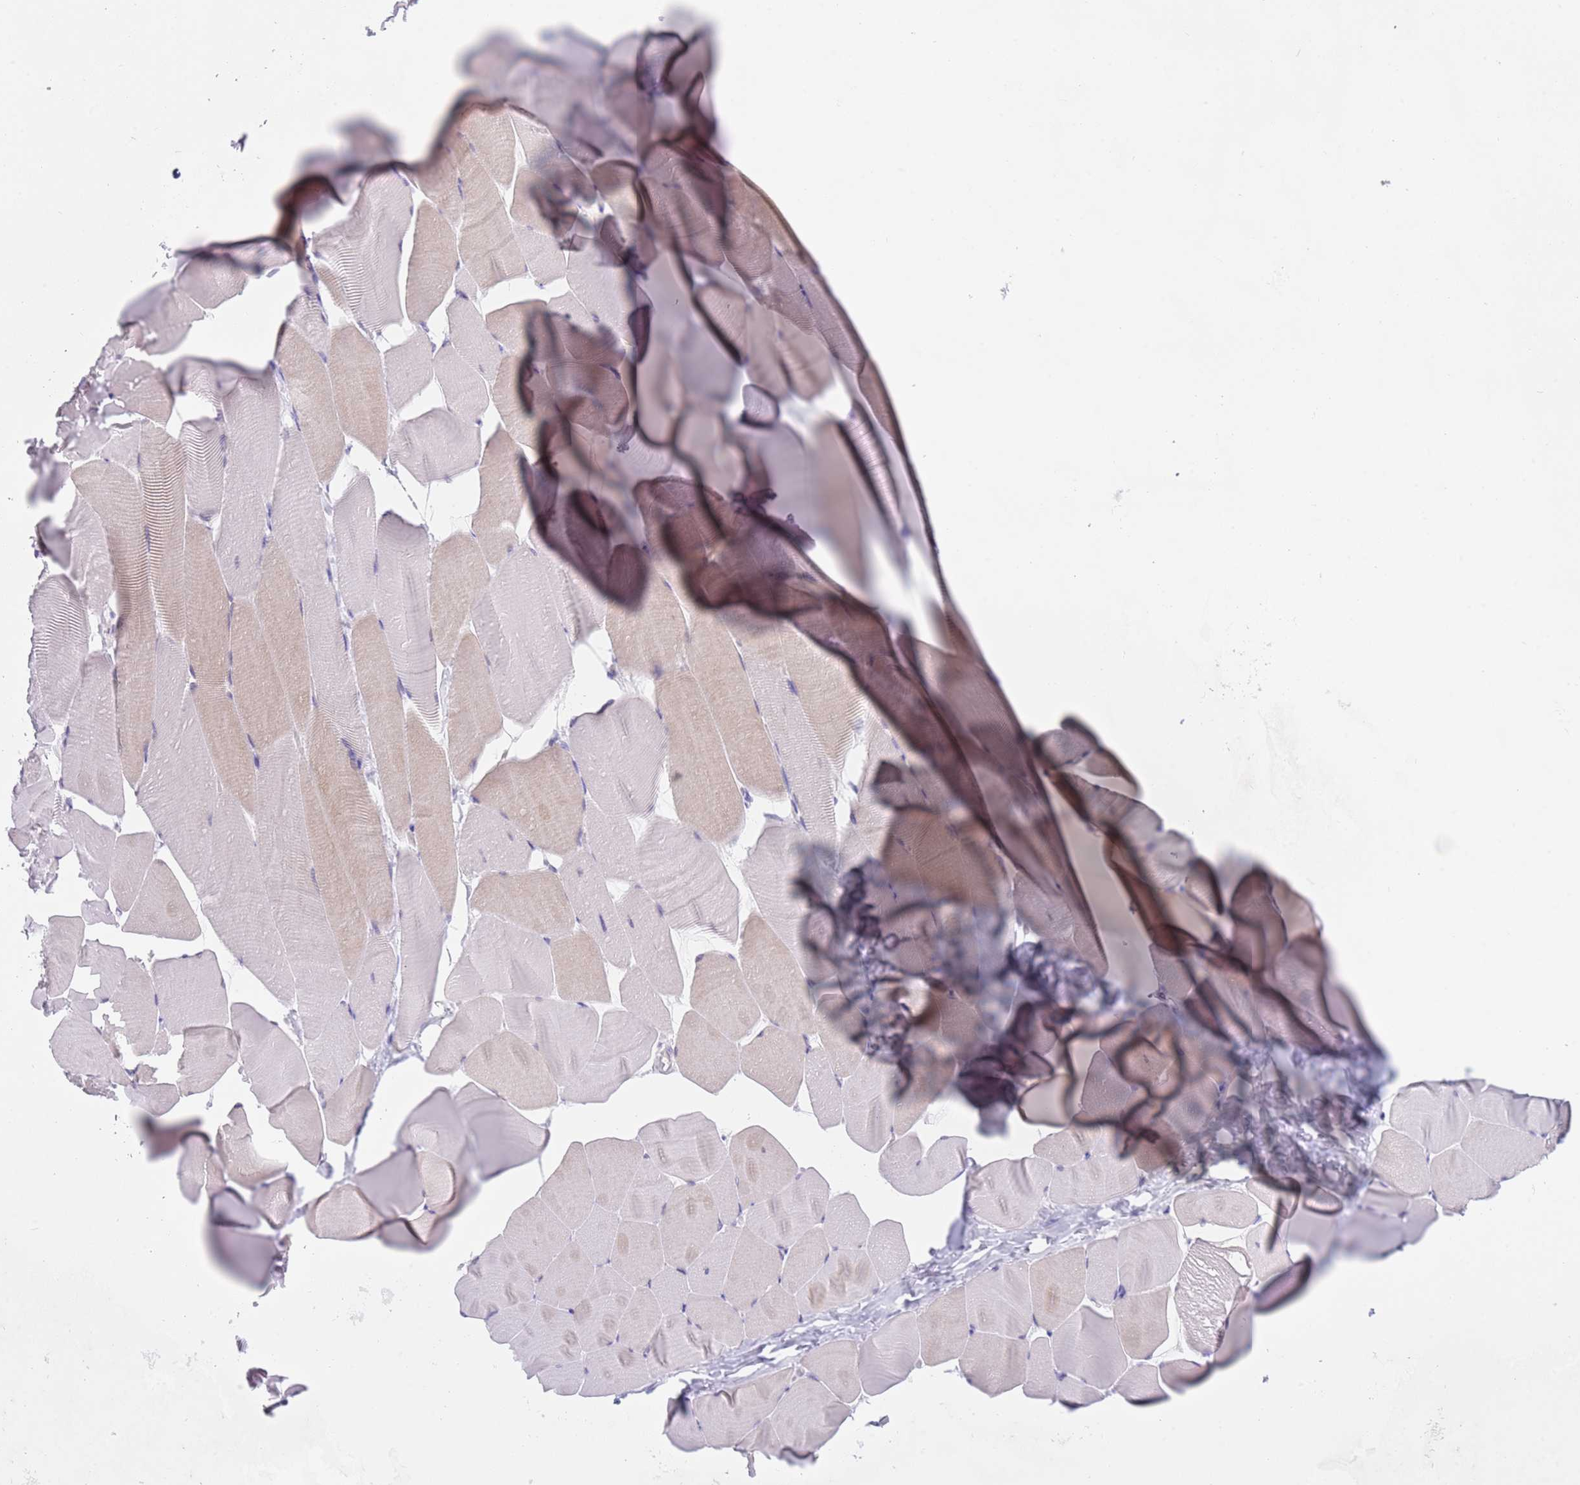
{"staining": {"intensity": "negative", "quantity": "none", "location": "none"}, "tissue": "skeletal muscle", "cell_type": "Myocytes", "image_type": "normal", "snomed": [{"axis": "morphology", "description": "Normal tissue, NOS"}, {"axis": "topography", "description": "Skeletal muscle"}], "caption": "This is an IHC micrograph of normal skeletal muscle. There is no staining in myocytes.", "gene": "SPIRE2", "patient": {"sex": "male", "age": 25}}